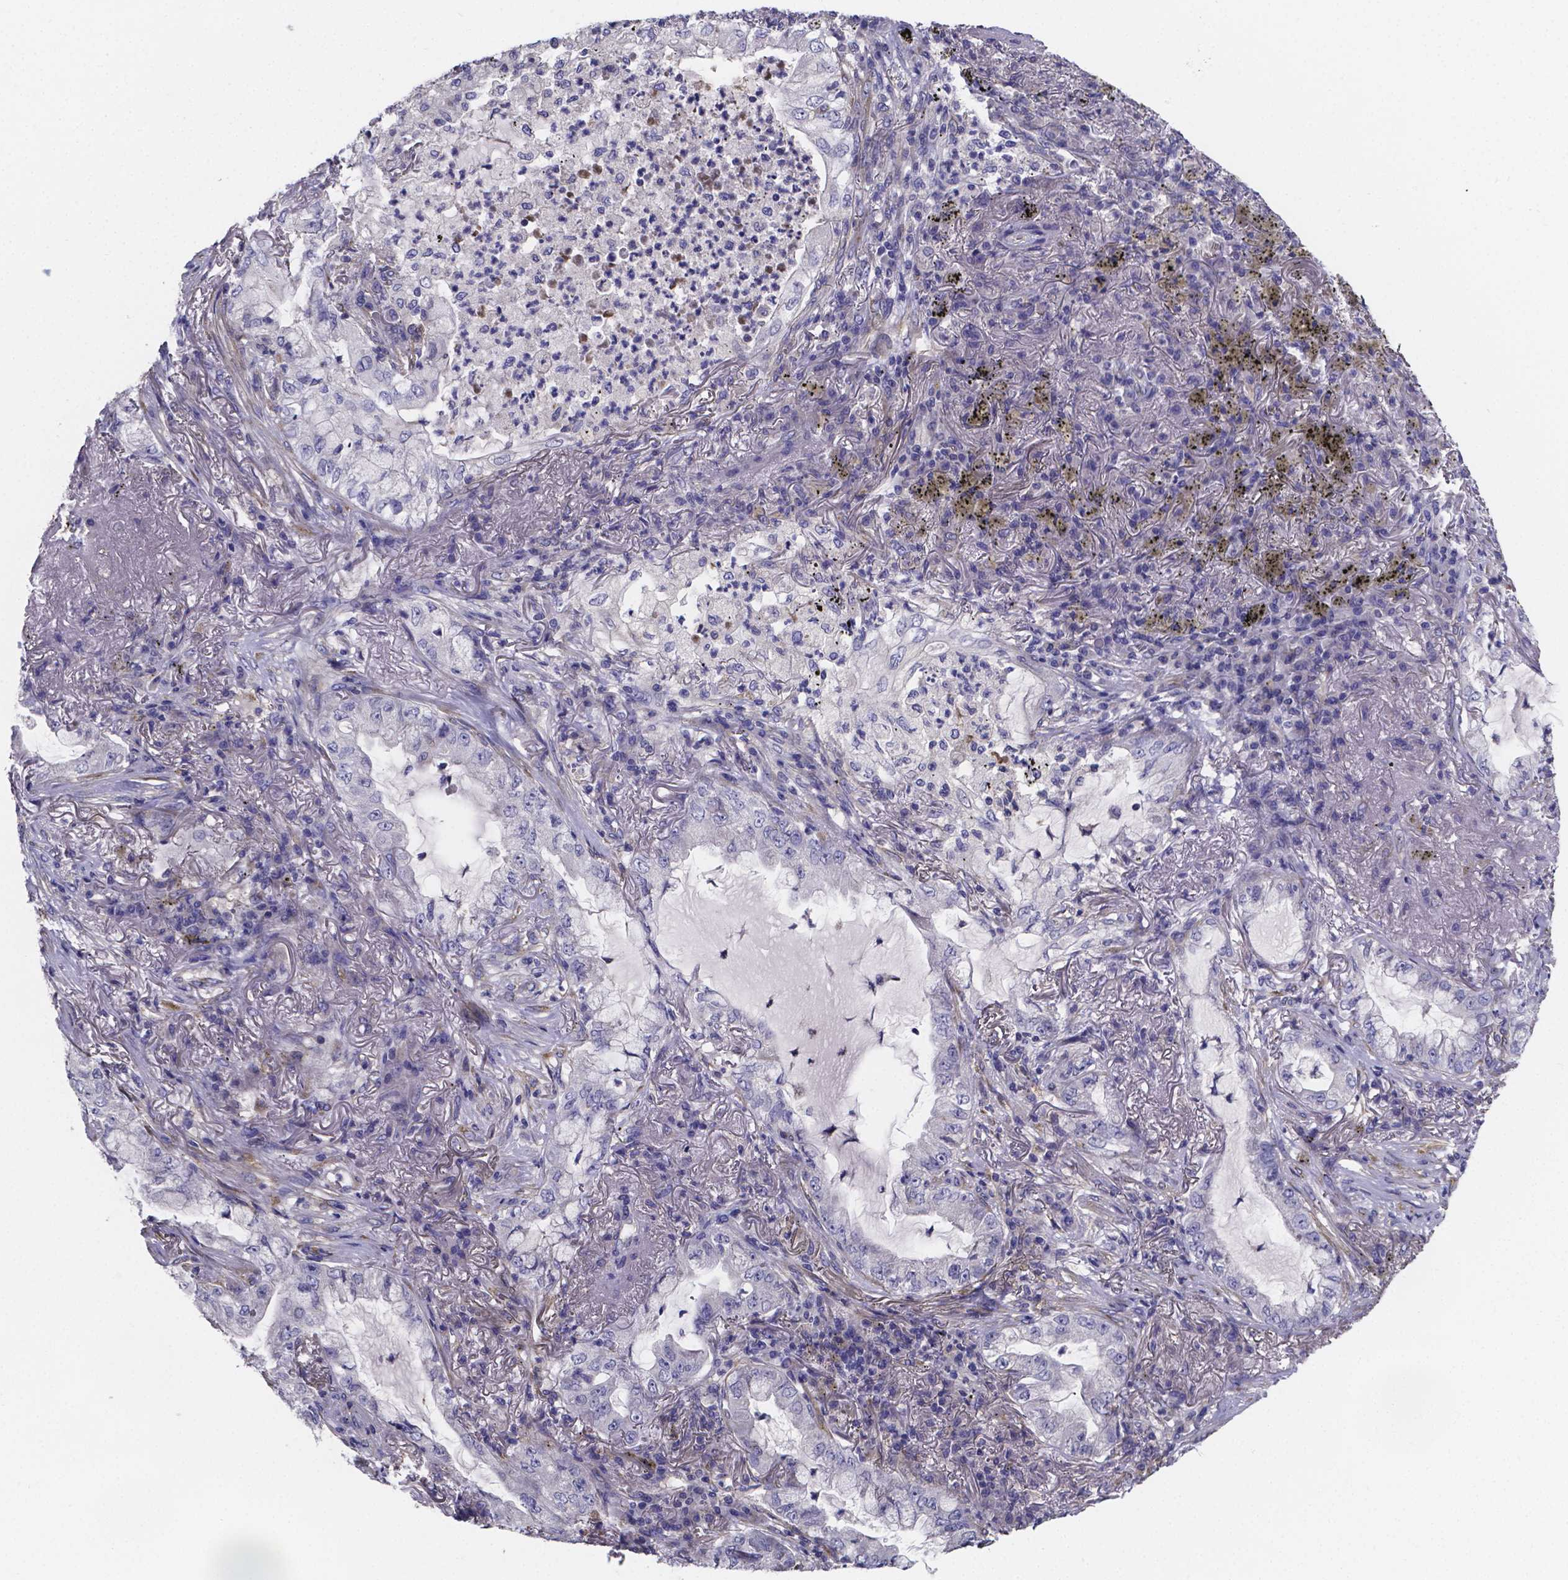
{"staining": {"intensity": "negative", "quantity": "none", "location": "none"}, "tissue": "lung cancer", "cell_type": "Tumor cells", "image_type": "cancer", "snomed": [{"axis": "morphology", "description": "Adenocarcinoma, NOS"}, {"axis": "topography", "description": "Lung"}], "caption": "Lung cancer (adenocarcinoma) was stained to show a protein in brown. There is no significant staining in tumor cells. Brightfield microscopy of immunohistochemistry (IHC) stained with DAB (brown) and hematoxylin (blue), captured at high magnification.", "gene": "SFRP4", "patient": {"sex": "female", "age": 73}}